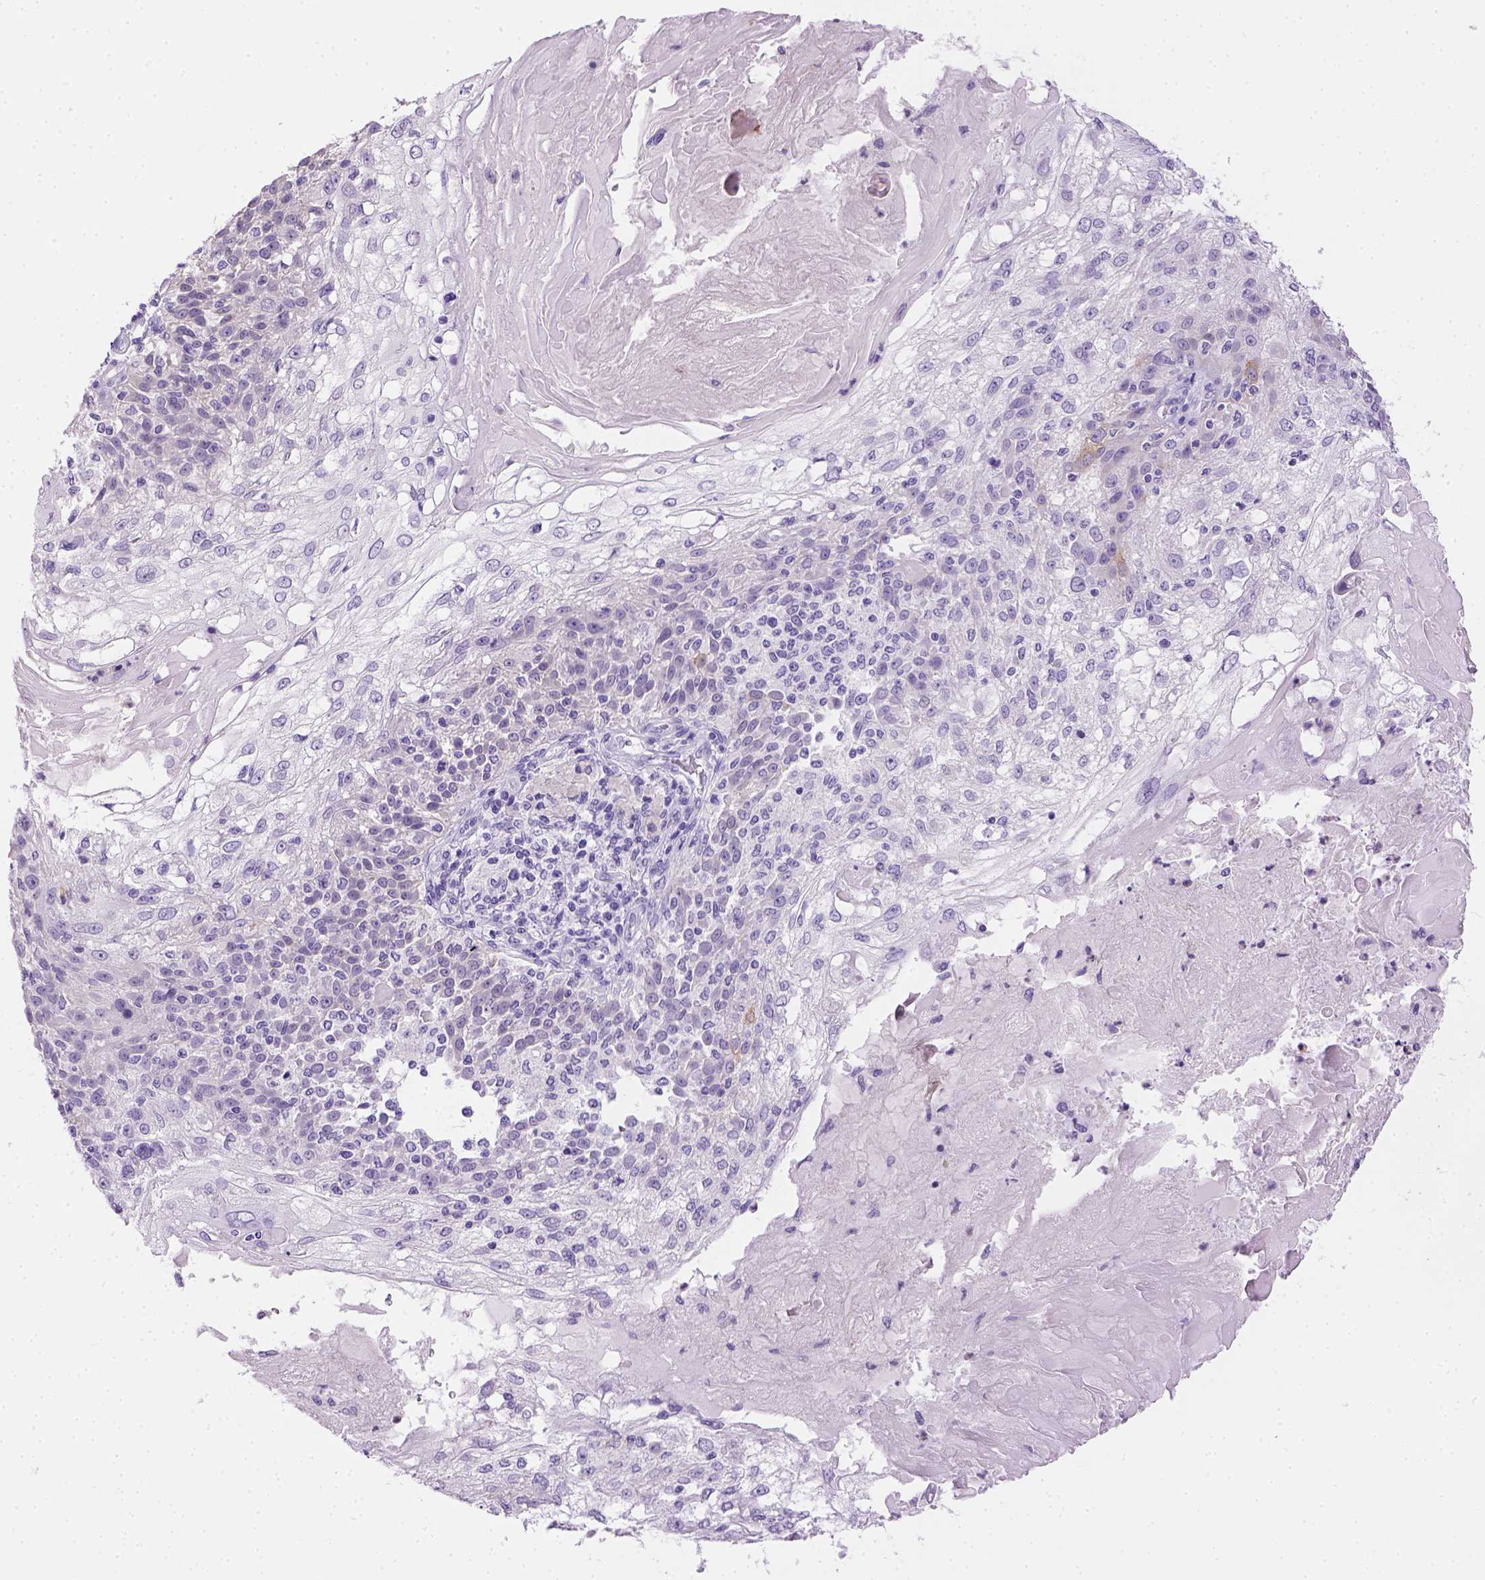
{"staining": {"intensity": "negative", "quantity": "none", "location": "none"}, "tissue": "skin cancer", "cell_type": "Tumor cells", "image_type": "cancer", "snomed": [{"axis": "morphology", "description": "Normal tissue, NOS"}, {"axis": "morphology", "description": "Squamous cell carcinoma, NOS"}, {"axis": "topography", "description": "Skin"}], "caption": "Protein analysis of skin cancer (squamous cell carcinoma) reveals no significant expression in tumor cells.", "gene": "TMEM38A", "patient": {"sex": "female", "age": 83}}